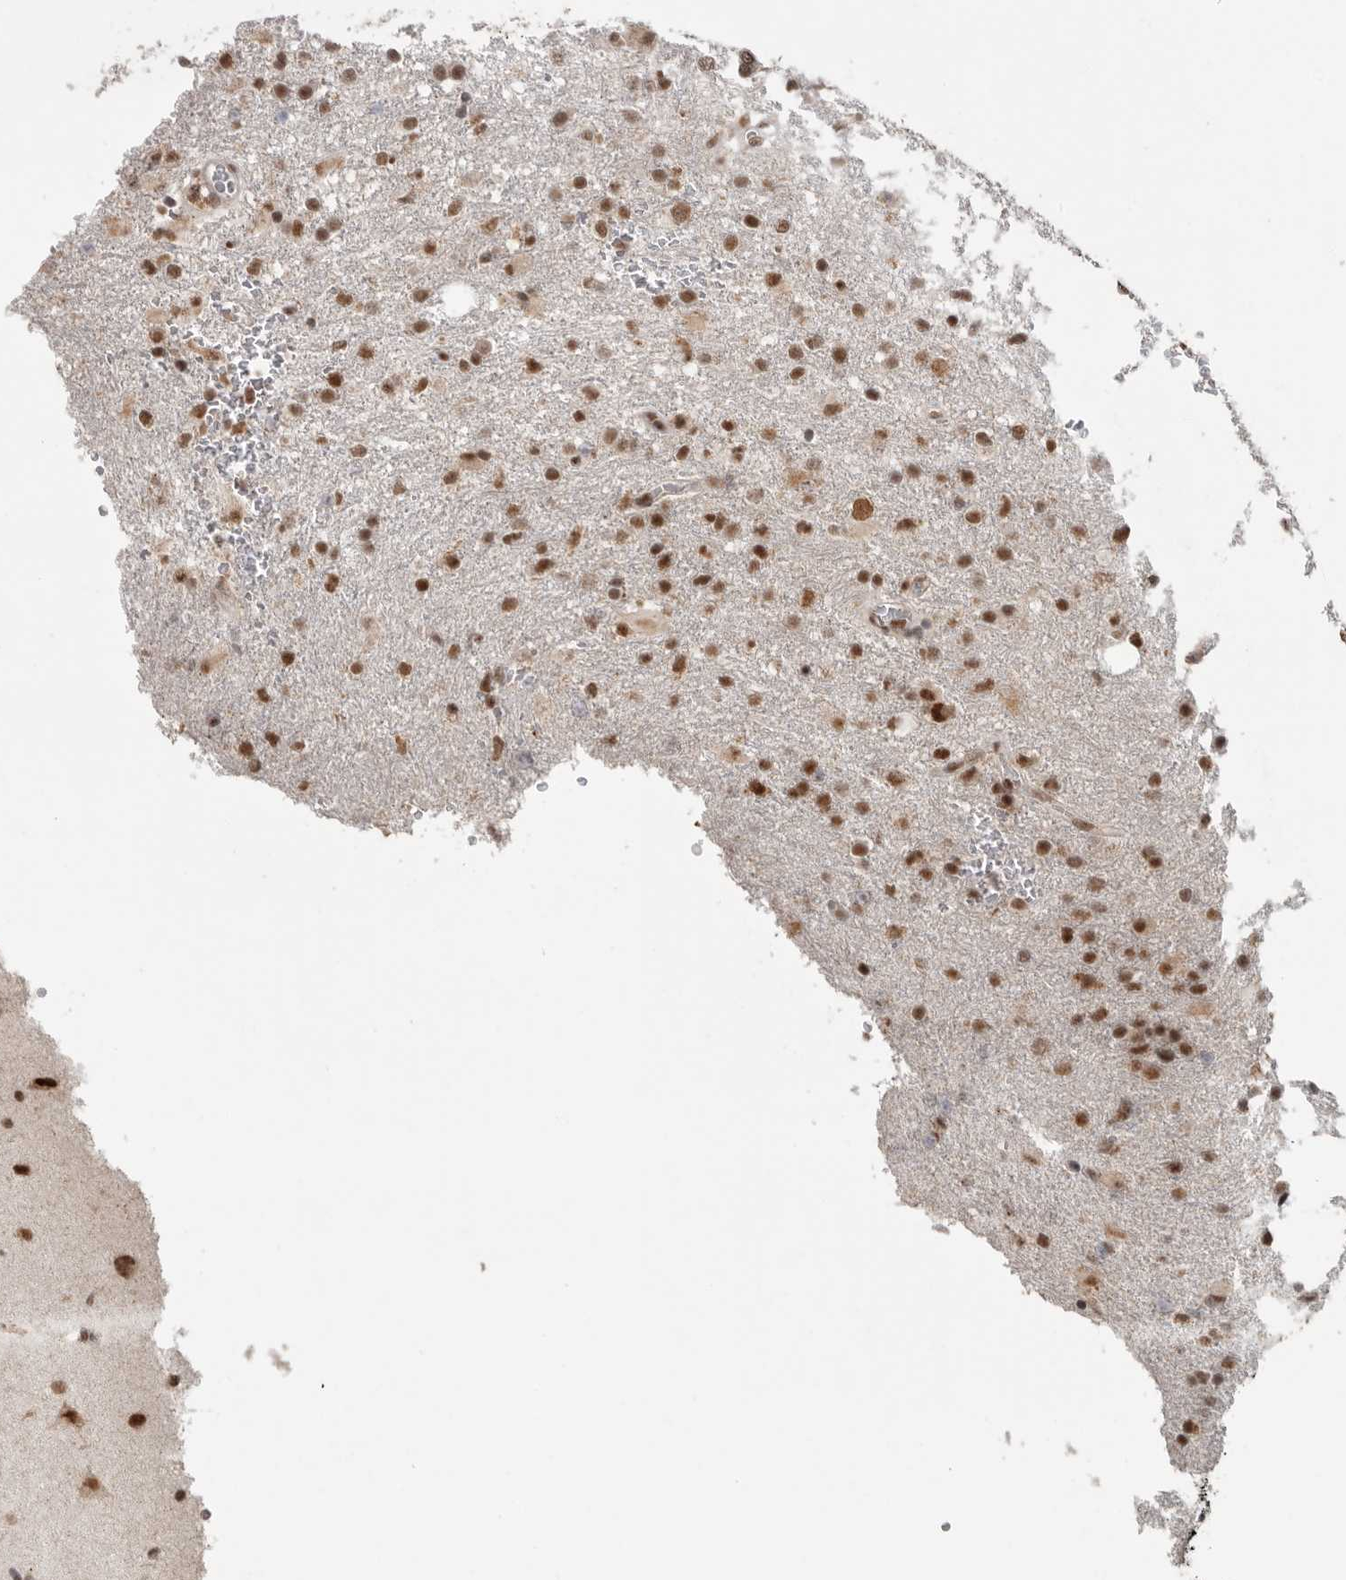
{"staining": {"intensity": "moderate", "quantity": ">75%", "location": "nuclear"}, "tissue": "glioma", "cell_type": "Tumor cells", "image_type": "cancer", "snomed": [{"axis": "morphology", "description": "Glioma, malignant, High grade"}, {"axis": "topography", "description": "Brain"}], "caption": "High-magnification brightfield microscopy of malignant high-grade glioma stained with DAB (3,3'-diaminobenzidine) (brown) and counterstained with hematoxylin (blue). tumor cells exhibit moderate nuclear positivity is identified in about>75% of cells. The protein of interest is shown in brown color, while the nuclei are stained blue.", "gene": "PPP1R10", "patient": {"sex": "female", "age": 57}}